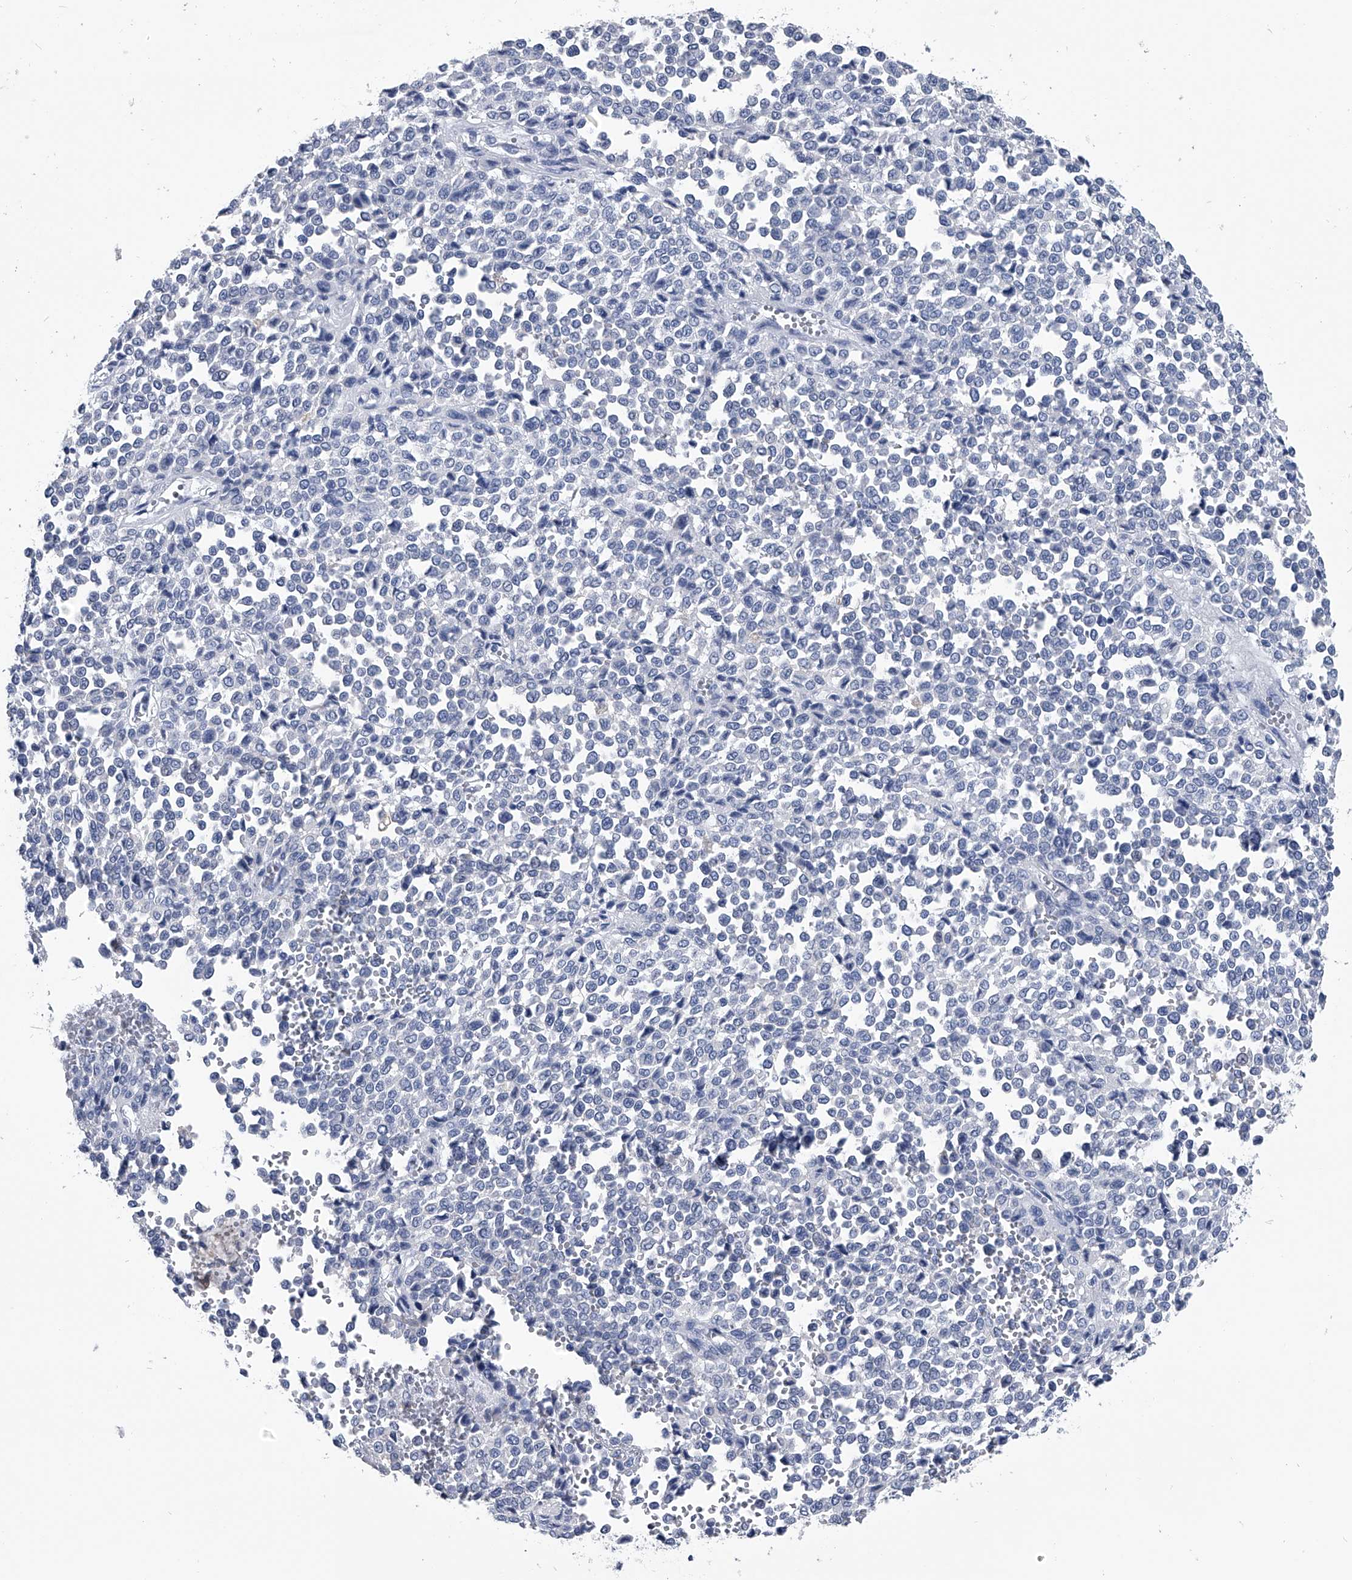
{"staining": {"intensity": "negative", "quantity": "none", "location": "none"}, "tissue": "melanoma", "cell_type": "Tumor cells", "image_type": "cancer", "snomed": [{"axis": "morphology", "description": "Malignant melanoma, Metastatic site"}, {"axis": "topography", "description": "Pancreas"}], "caption": "Tumor cells are negative for protein expression in human malignant melanoma (metastatic site).", "gene": "PDXK", "patient": {"sex": "female", "age": 30}}